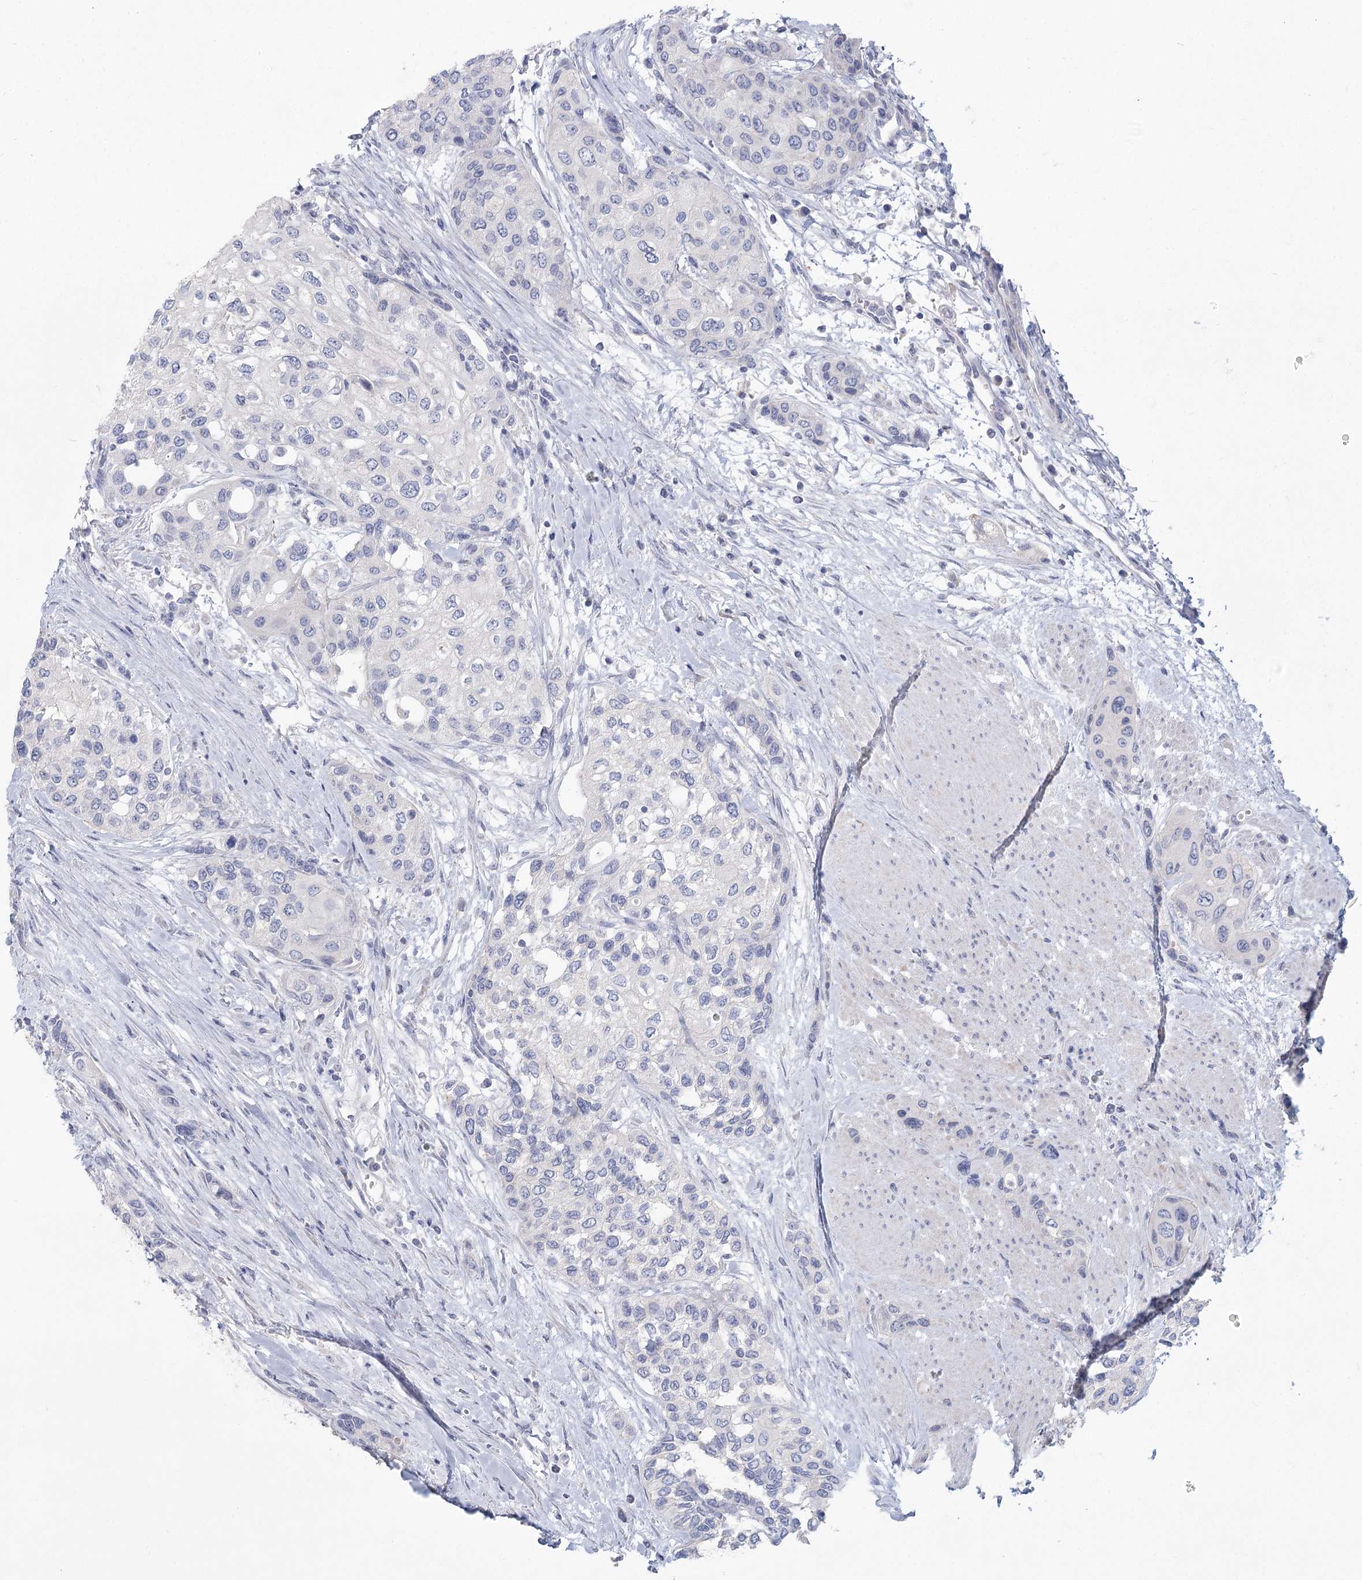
{"staining": {"intensity": "negative", "quantity": "none", "location": "none"}, "tissue": "urothelial cancer", "cell_type": "Tumor cells", "image_type": "cancer", "snomed": [{"axis": "morphology", "description": "Normal tissue, NOS"}, {"axis": "morphology", "description": "Urothelial carcinoma, High grade"}, {"axis": "topography", "description": "Vascular tissue"}, {"axis": "topography", "description": "Urinary bladder"}], "caption": "Urothelial cancer stained for a protein using IHC exhibits no positivity tumor cells.", "gene": "CNTLN", "patient": {"sex": "female", "age": 56}}